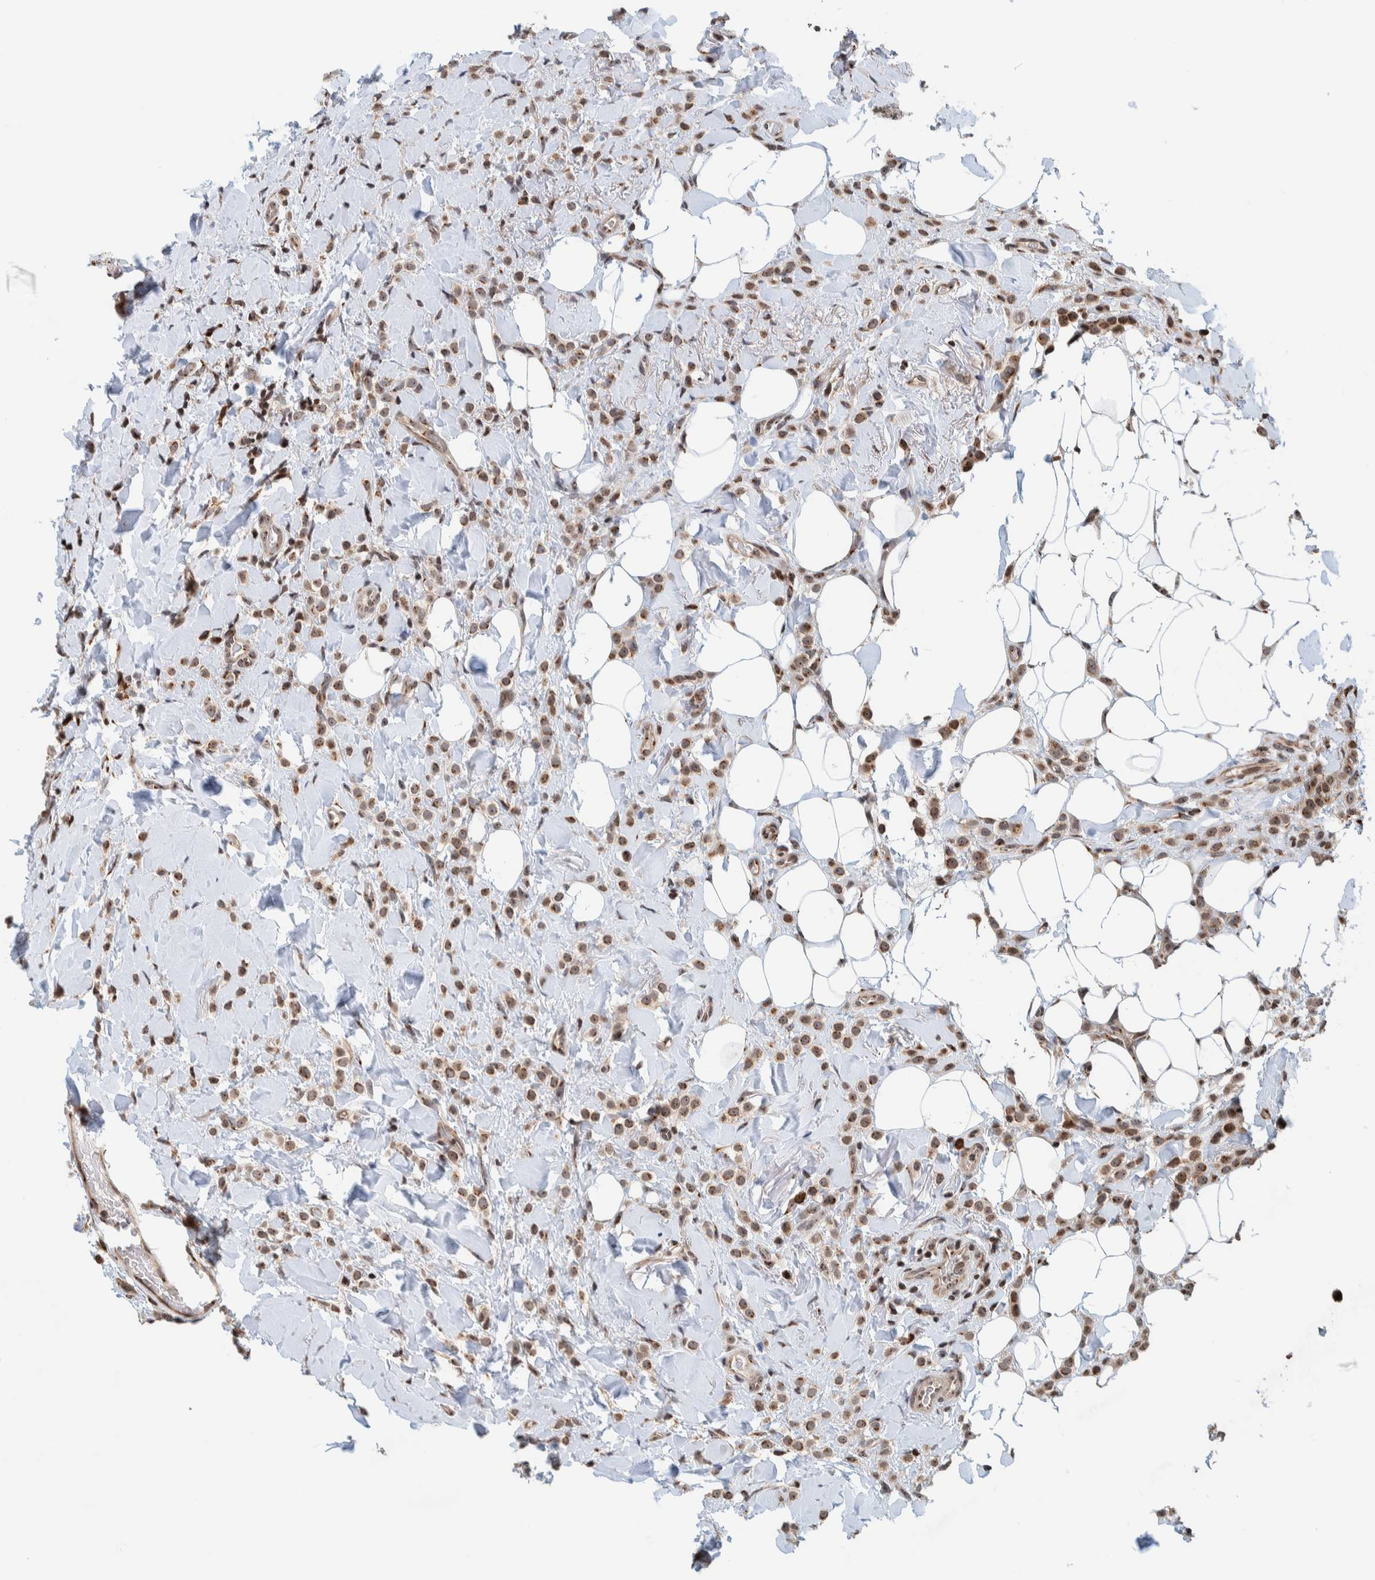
{"staining": {"intensity": "weak", "quantity": ">75%", "location": "cytoplasmic/membranous,nuclear"}, "tissue": "breast cancer", "cell_type": "Tumor cells", "image_type": "cancer", "snomed": [{"axis": "morphology", "description": "Normal tissue, NOS"}, {"axis": "morphology", "description": "Lobular carcinoma"}, {"axis": "topography", "description": "Breast"}], "caption": "The histopathology image exhibits immunohistochemical staining of lobular carcinoma (breast). There is weak cytoplasmic/membranous and nuclear positivity is appreciated in approximately >75% of tumor cells.", "gene": "CCDC182", "patient": {"sex": "female", "age": 50}}